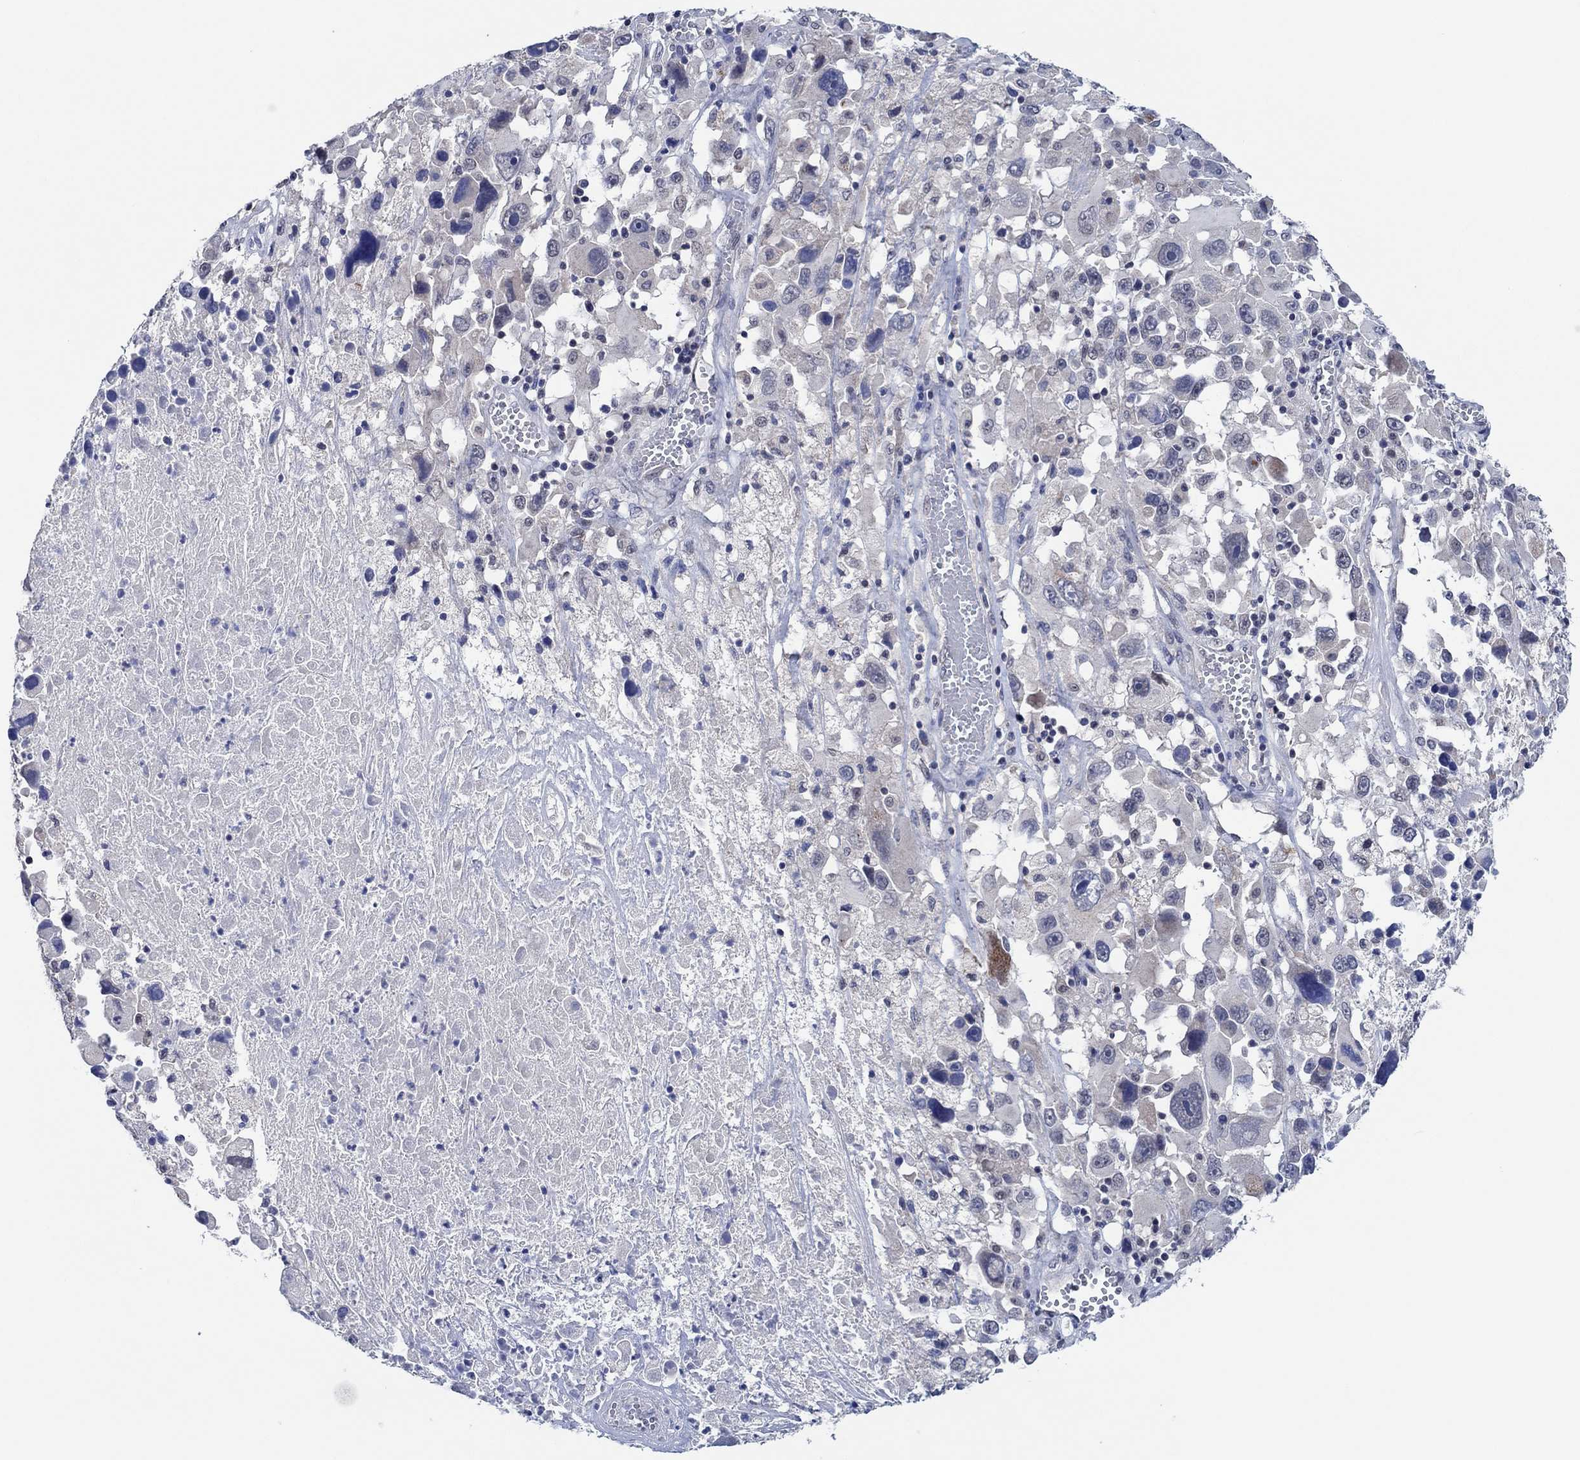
{"staining": {"intensity": "negative", "quantity": "none", "location": "none"}, "tissue": "melanoma", "cell_type": "Tumor cells", "image_type": "cancer", "snomed": [{"axis": "morphology", "description": "Malignant melanoma, Metastatic site"}, {"axis": "topography", "description": "Lymph node"}], "caption": "Tumor cells are negative for protein expression in human melanoma. The staining was performed using DAB to visualize the protein expression in brown, while the nuclei were stained in blue with hematoxylin (Magnification: 20x).", "gene": "PRRT3", "patient": {"sex": "male", "age": 50}}